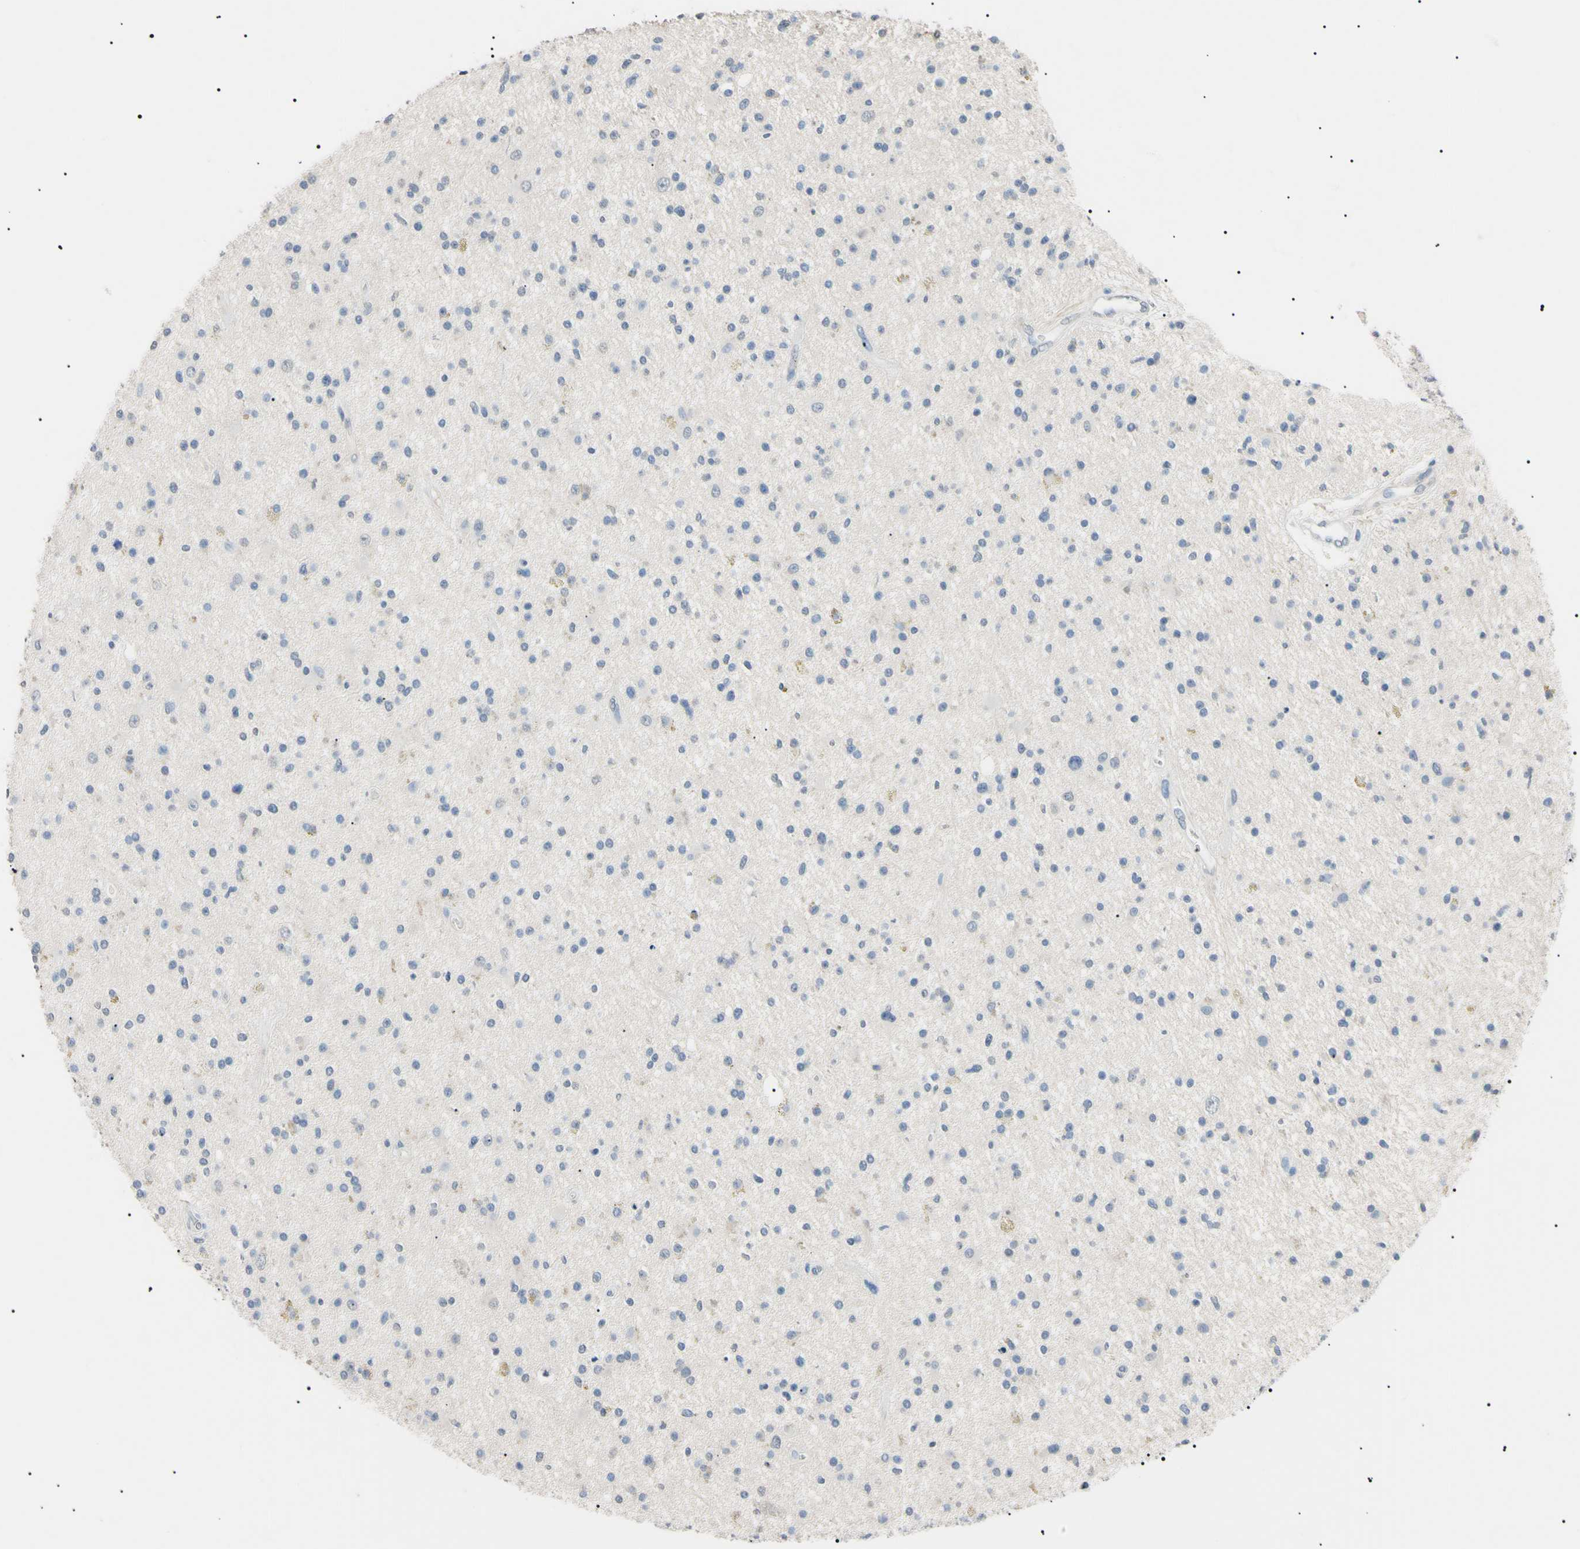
{"staining": {"intensity": "negative", "quantity": "none", "location": "none"}, "tissue": "glioma", "cell_type": "Tumor cells", "image_type": "cancer", "snomed": [{"axis": "morphology", "description": "Glioma, malignant, High grade"}, {"axis": "topography", "description": "Brain"}], "caption": "A micrograph of human glioma is negative for staining in tumor cells.", "gene": "CGB3", "patient": {"sex": "male", "age": 33}}